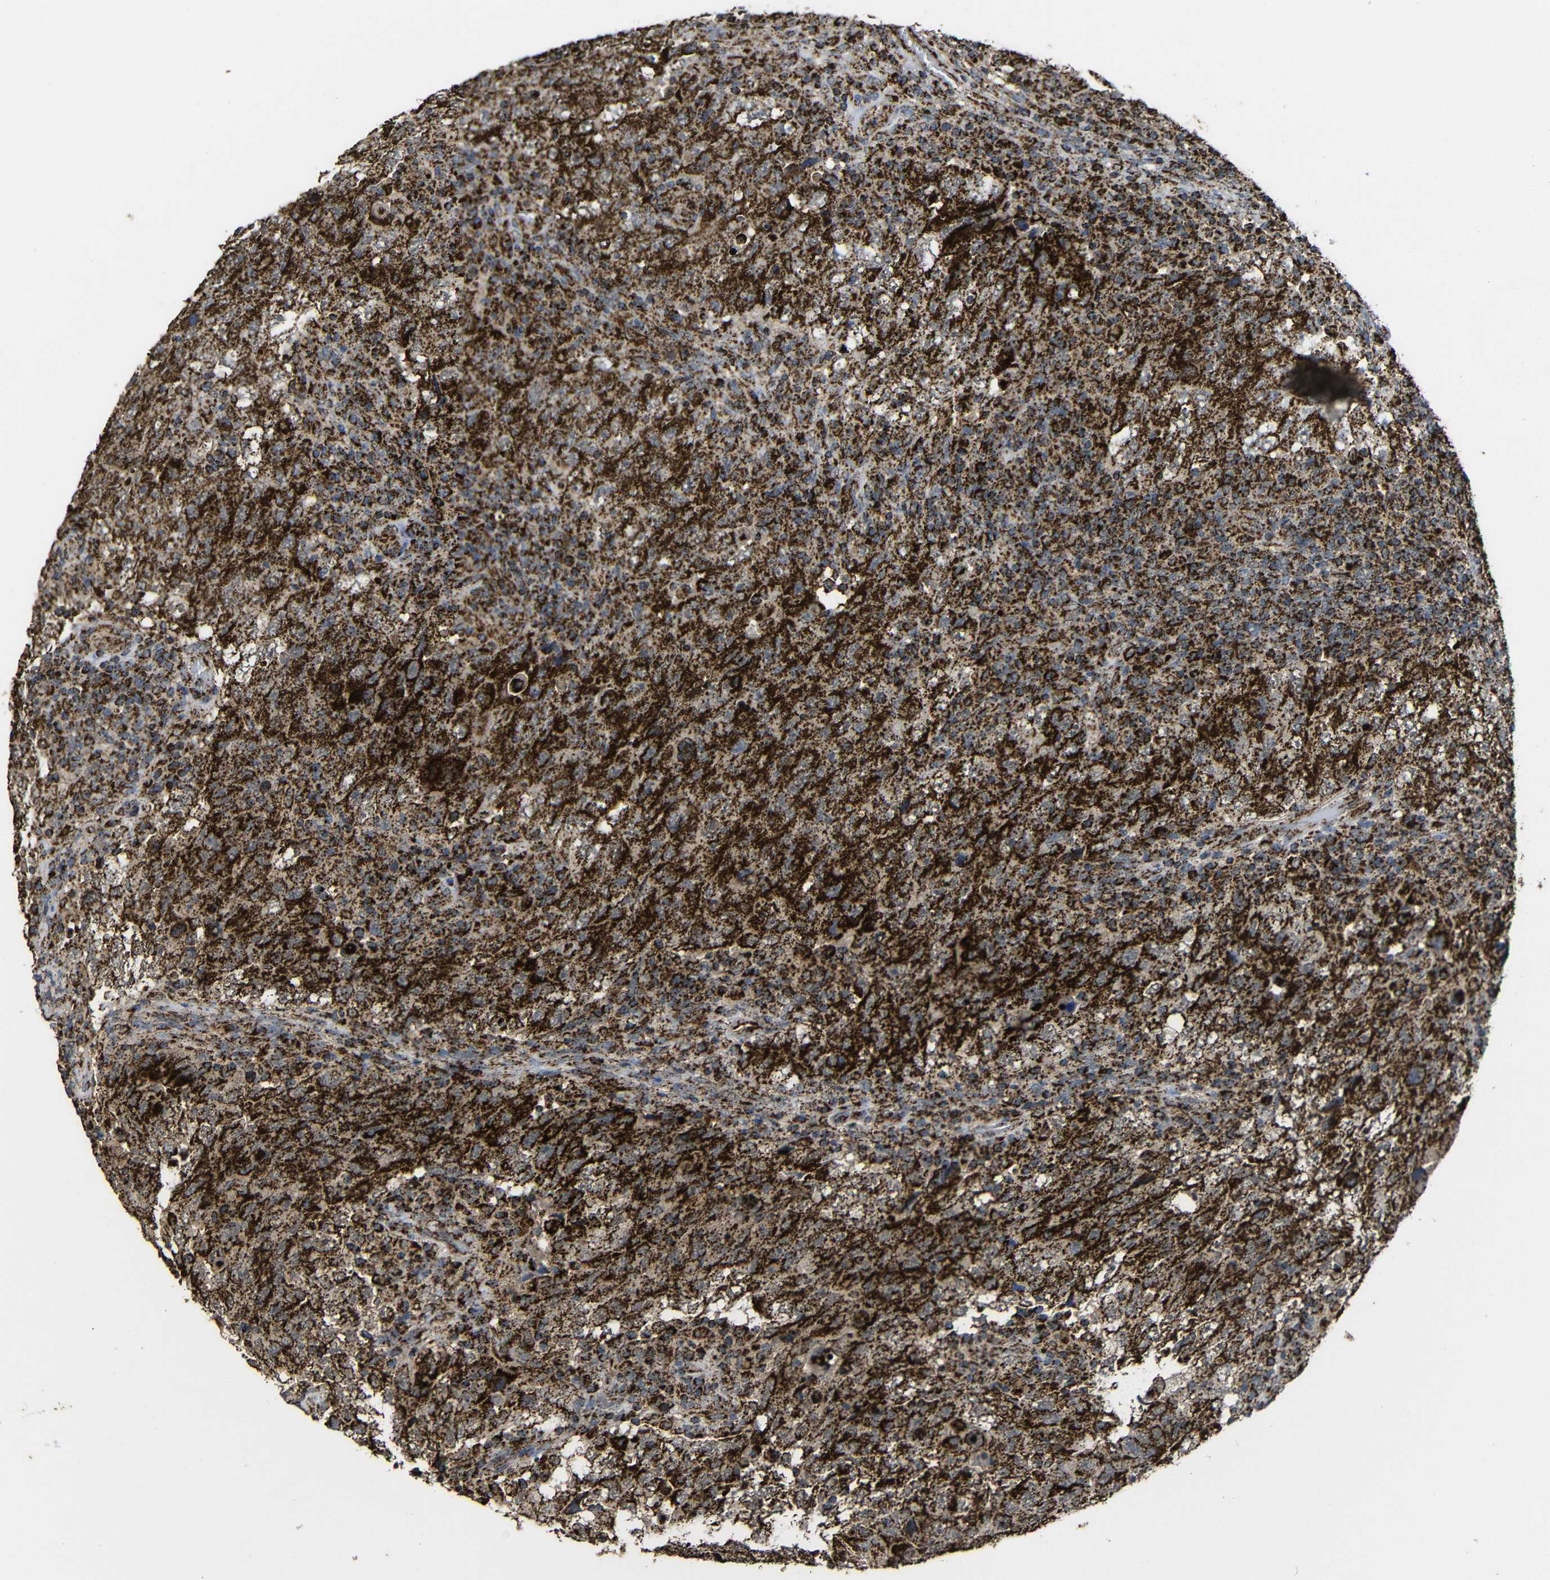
{"staining": {"intensity": "strong", "quantity": ">75%", "location": "cytoplasmic/membranous"}, "tissue": "testis cancer", "cell_type": "Tumor cells", "image_type": "cancer", "snomed": [{"axis": "morphology", "description": "Carcinoma, Embryonal, NOS"}, {"axis": "topography", "description": "Testis"}], "caption": "IHC micrograph of neoplastic tissue: testis cancer stained using immunohistochemistry demonstrates high levels of strong protein expression localized specifically in the cytoplasmic/membranous of tumor cells, appearing as a cytoplasmic/membranous brown color.", "gene": "ATP5F1A", "patient": {"sex": "male", "age": 26}}